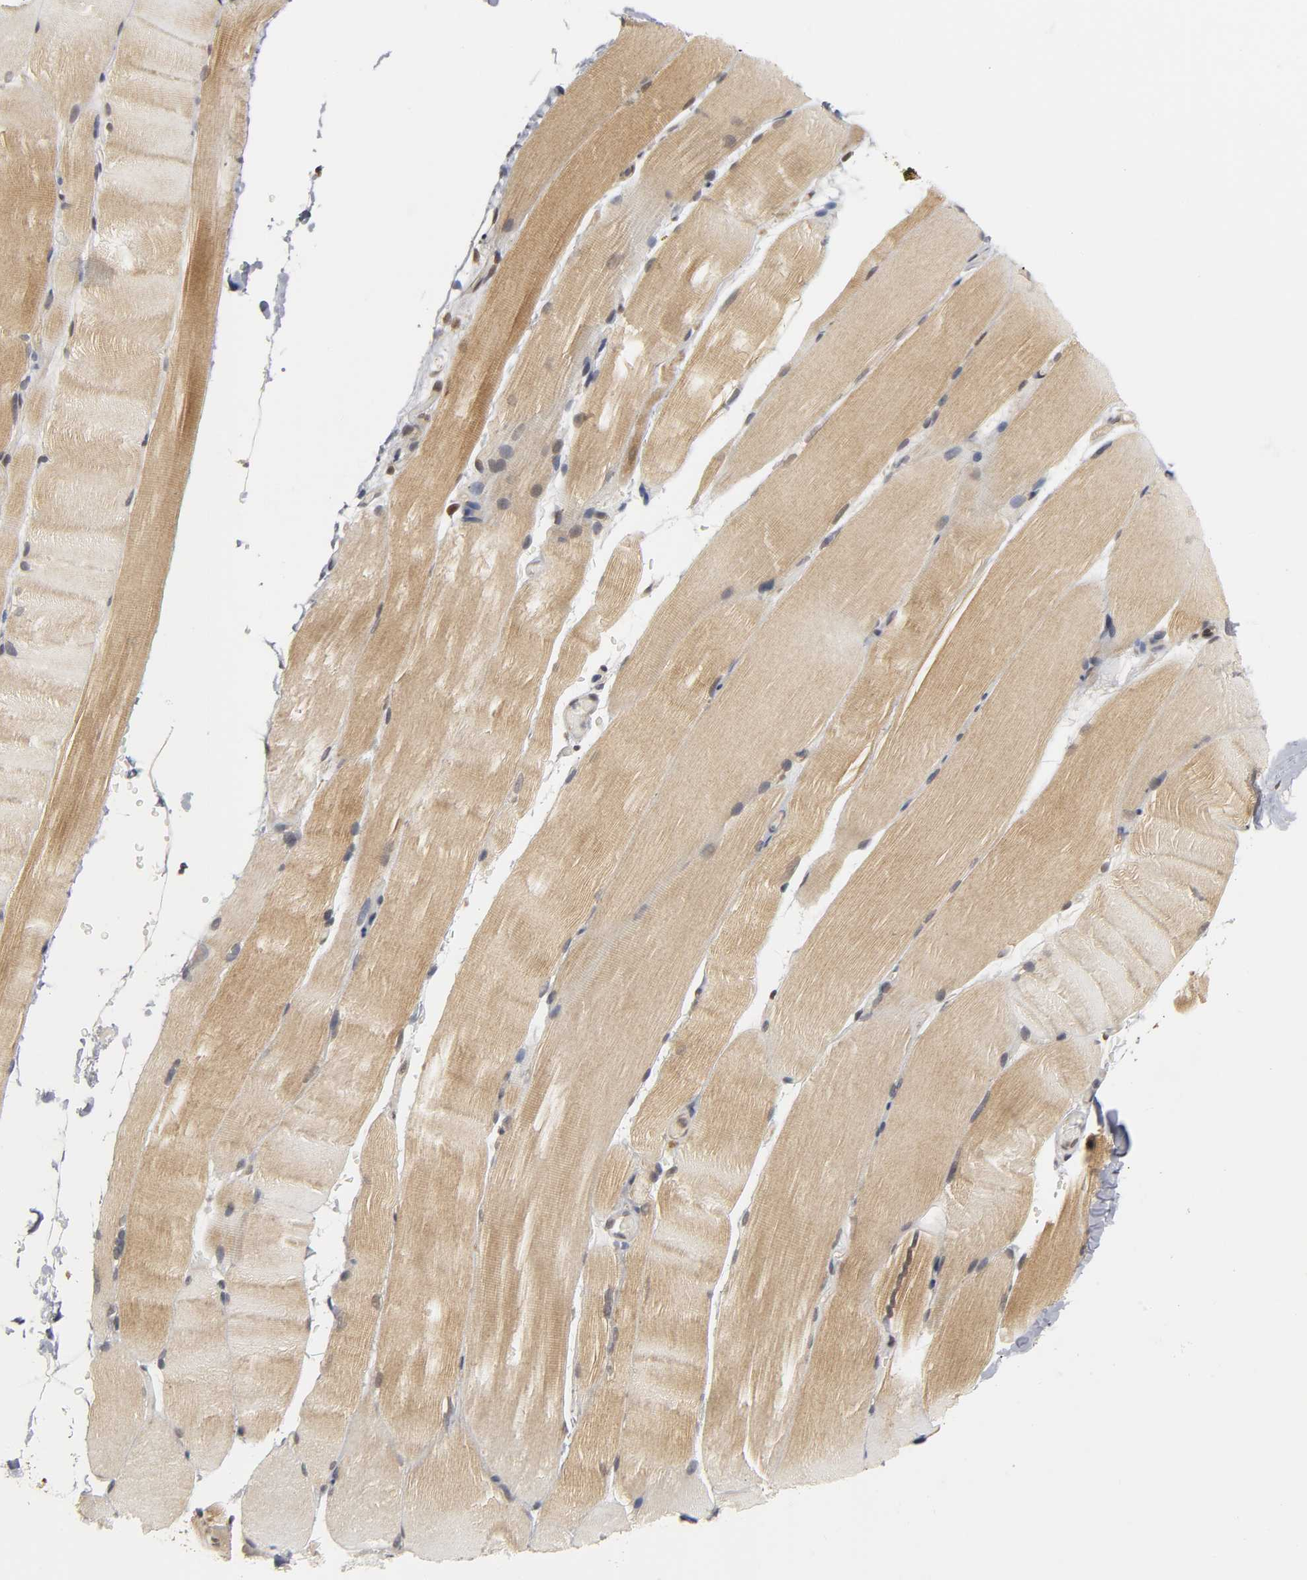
{"staining": {"intensity": "moderate", "quantity": ">75%", "location": "cytoplasmic/membranous"}, "tissue": "skeletal muscle", "cell_type": "Myocytes", "image_type": "normal", "snomed": [{"axis": "morphology", "description": "Normal tissue, NOS"}, {"axis": "topography", "description": "Skeletal muscle"}, {"axis": "topography", "description": "Parathyroid gland"}], "caption": "A high-resolution photomicrograph shows immunohistochemistry (IHC) staining of normal skeletal muscle, which reveals moderate cytoplasmic/membranous positivity in about >75% of myocytes.", "gene": "PARK7", "patient": {"sex": "female", "age": 37}}